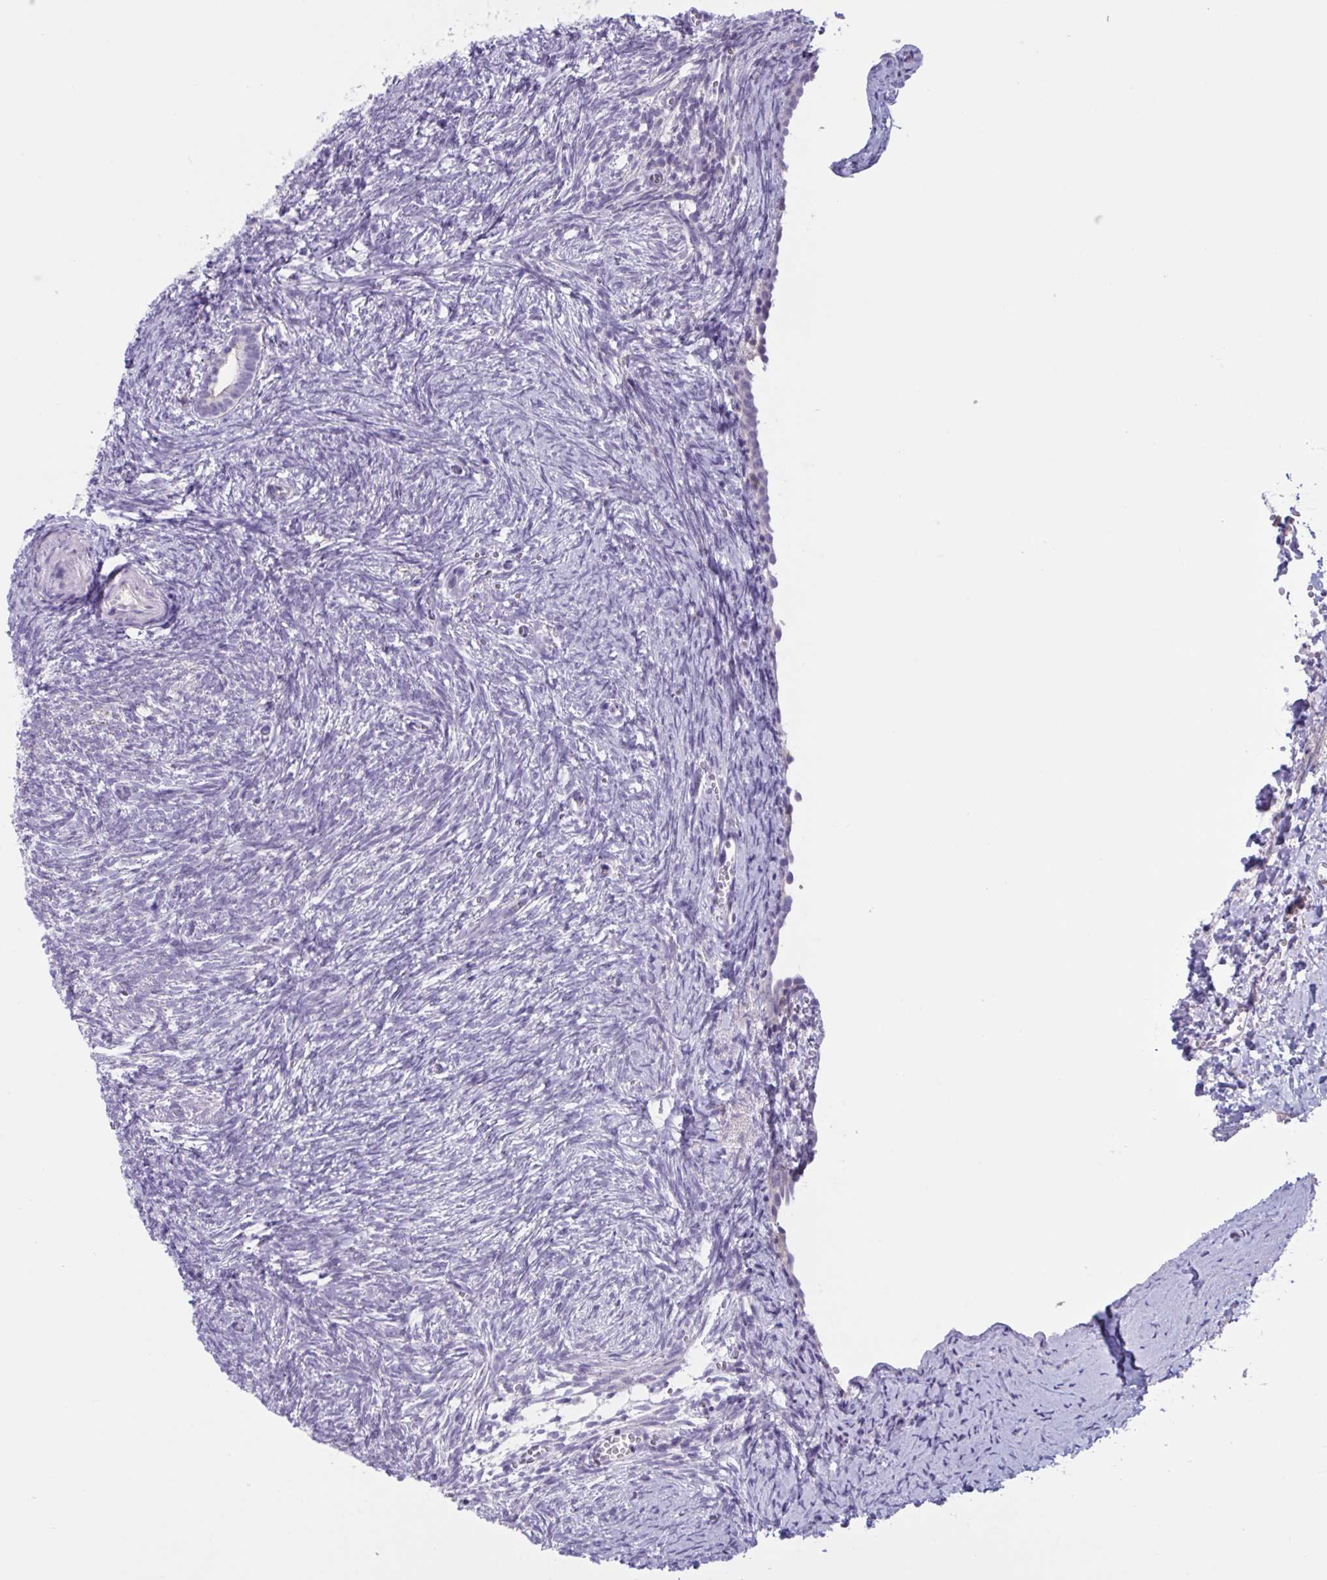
{"staining": {"intensity": "negative", "quantity": "none", "location": "none"}, "tissue": "ovary", "cell_type": "Follicle cells", "image_type": "normal", "snomed": [{"axis": "morphology", "description": "Normal tissue, NOS"}, {"axis": "topography", "description": "Ovary"}], "caption": "Ovary was stained to show a protein in brown. There is no significant expression in follicle cells. (Brightfield microscopy of DAB immunohistochemistry (IHC) at high magnification).", "gene": "WNT9B", "patient": {"sex": "female", "age": 41}}